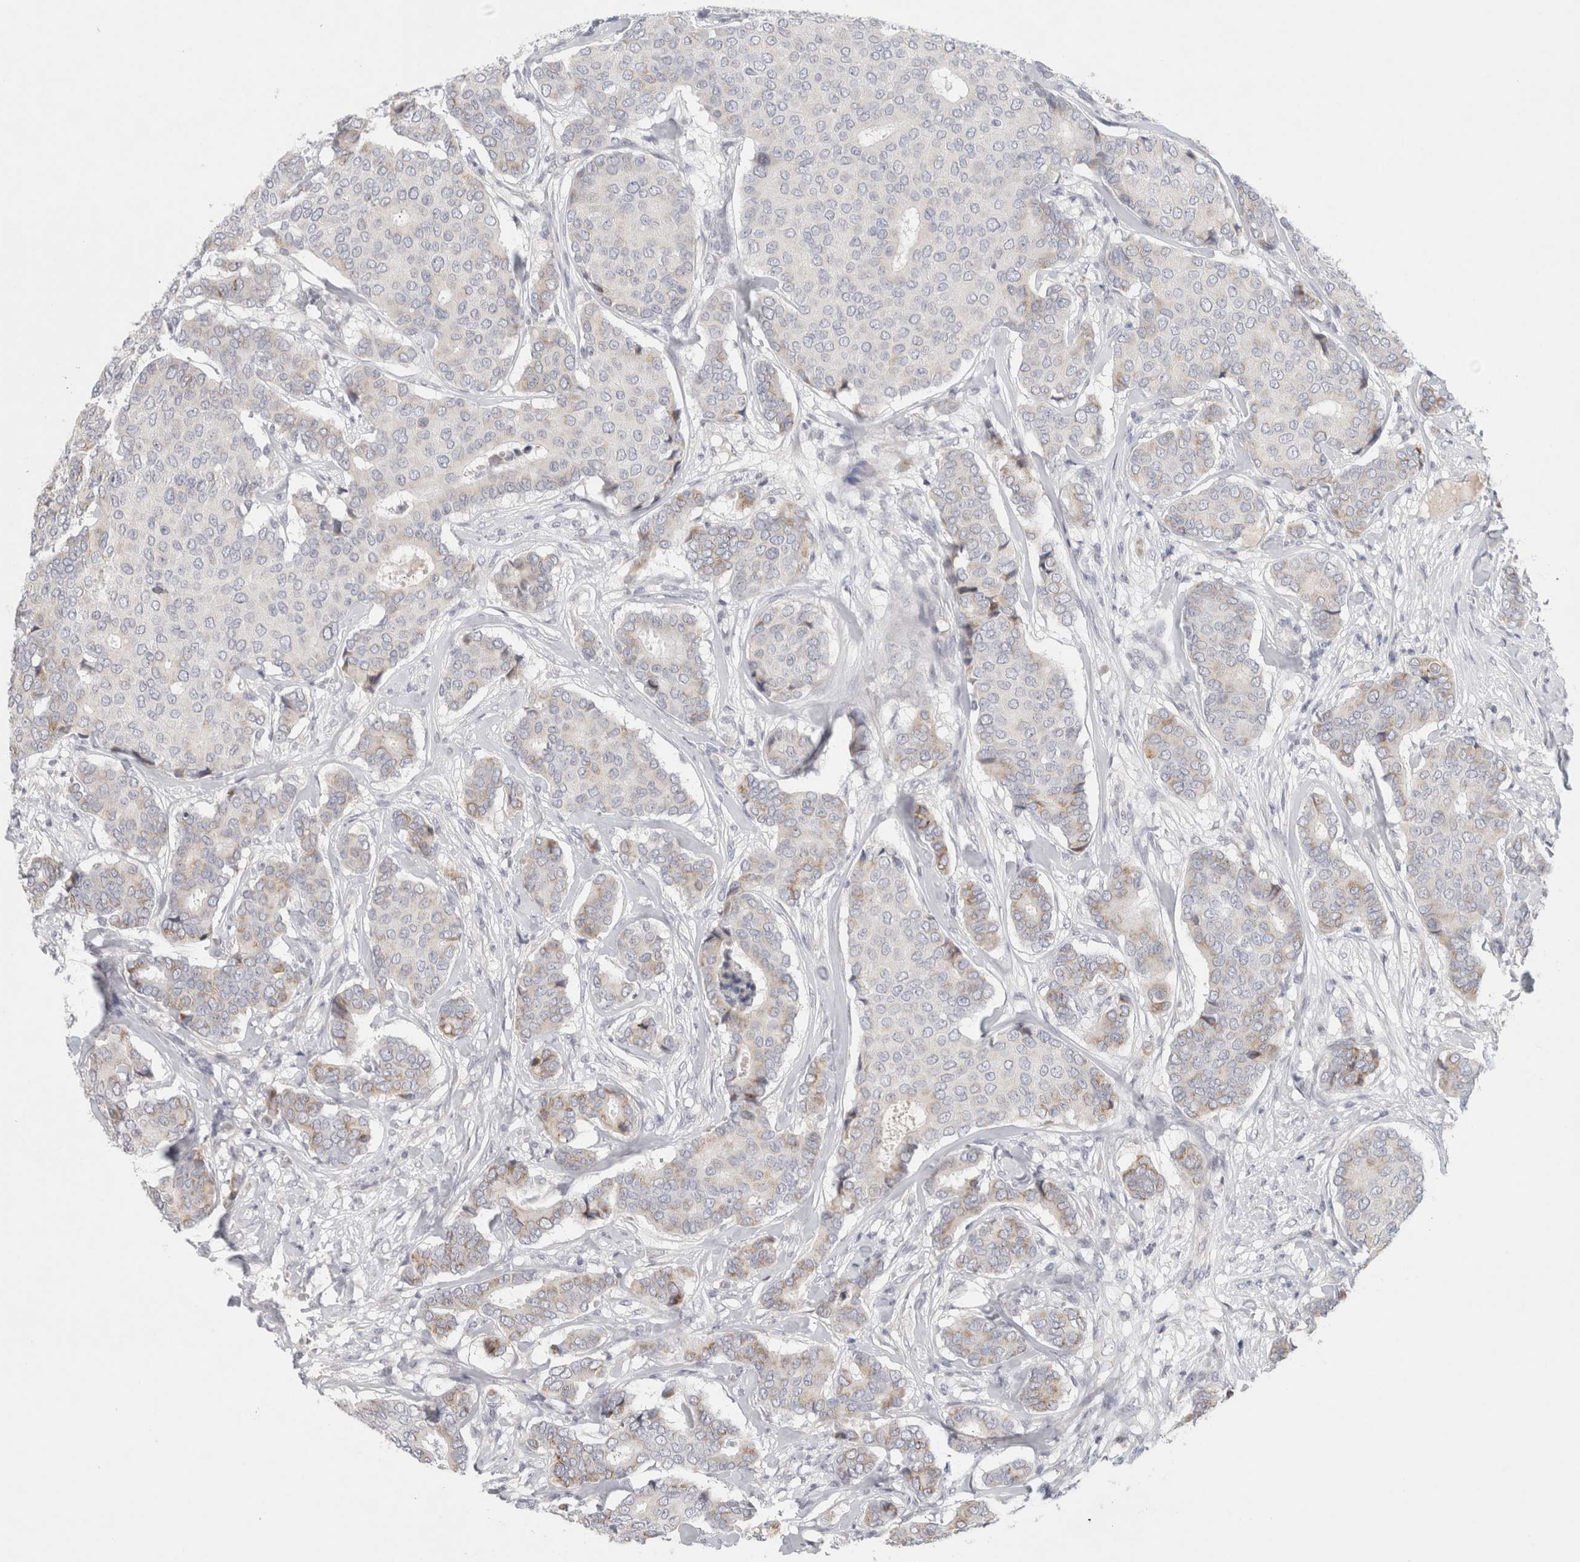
{"staining": {"intensity": "weak", "quantity": "<25%", "location": "cytoplasmic/membranous"}, "tissue": "breast cancer", "cell_type": "Tumor cells", "image_type": "cancer", "snomed": [{"axis": "morphology", "description": "Duct carcinoma"}, {"axis": "topography", "description": "Breast"}], "caption": "Immunohistochemical staining of breast invasive ductal carcinoma displays no significant staining in tumor cells. (DAB immunohistochemistry (IHC) visualized using brightfield microscopy, high magnification).", "gene": "STK31", "patient": {"sex": "female", "age": 75}}